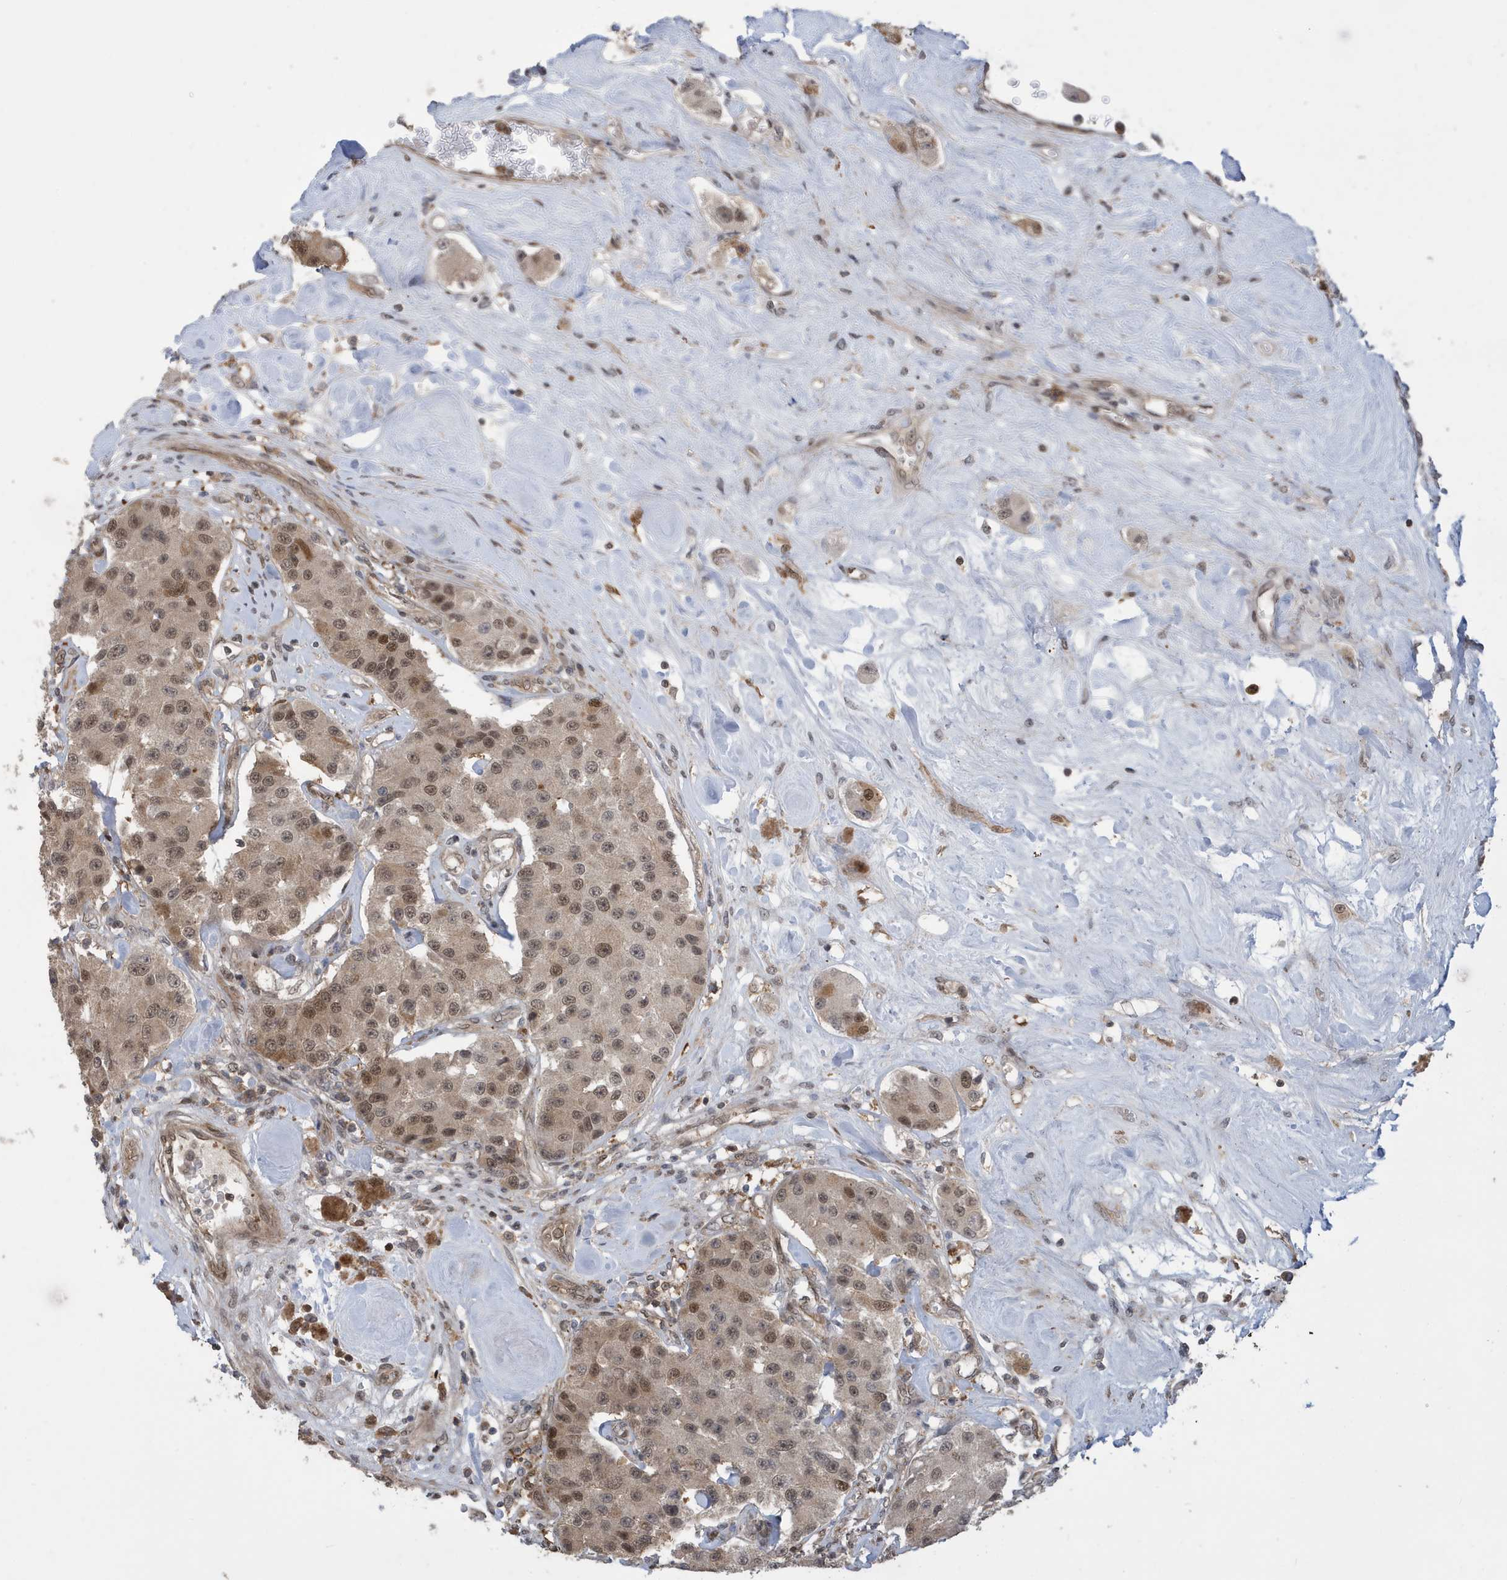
{"staining": {"intensity": "moderate", "quantity": ">75%", "location": "nuclear"}, "tissue": "carcinoid", "cell_type": "Tumor cells", "image_type": "cancer", "snomed": [{"axis": "morphology", "description": "Carcinoid, malignant, NOS"}, {"axis": "topography", "description": "Pancreas"}], "caption": "Immunohistochemical staining of human carcinoid (malignant) displays moderate nuclear protein positivity in approximately >75% of tumor cells.", "gene": "UBQLN1", "patient": {"sex": "male", "age": 41}}